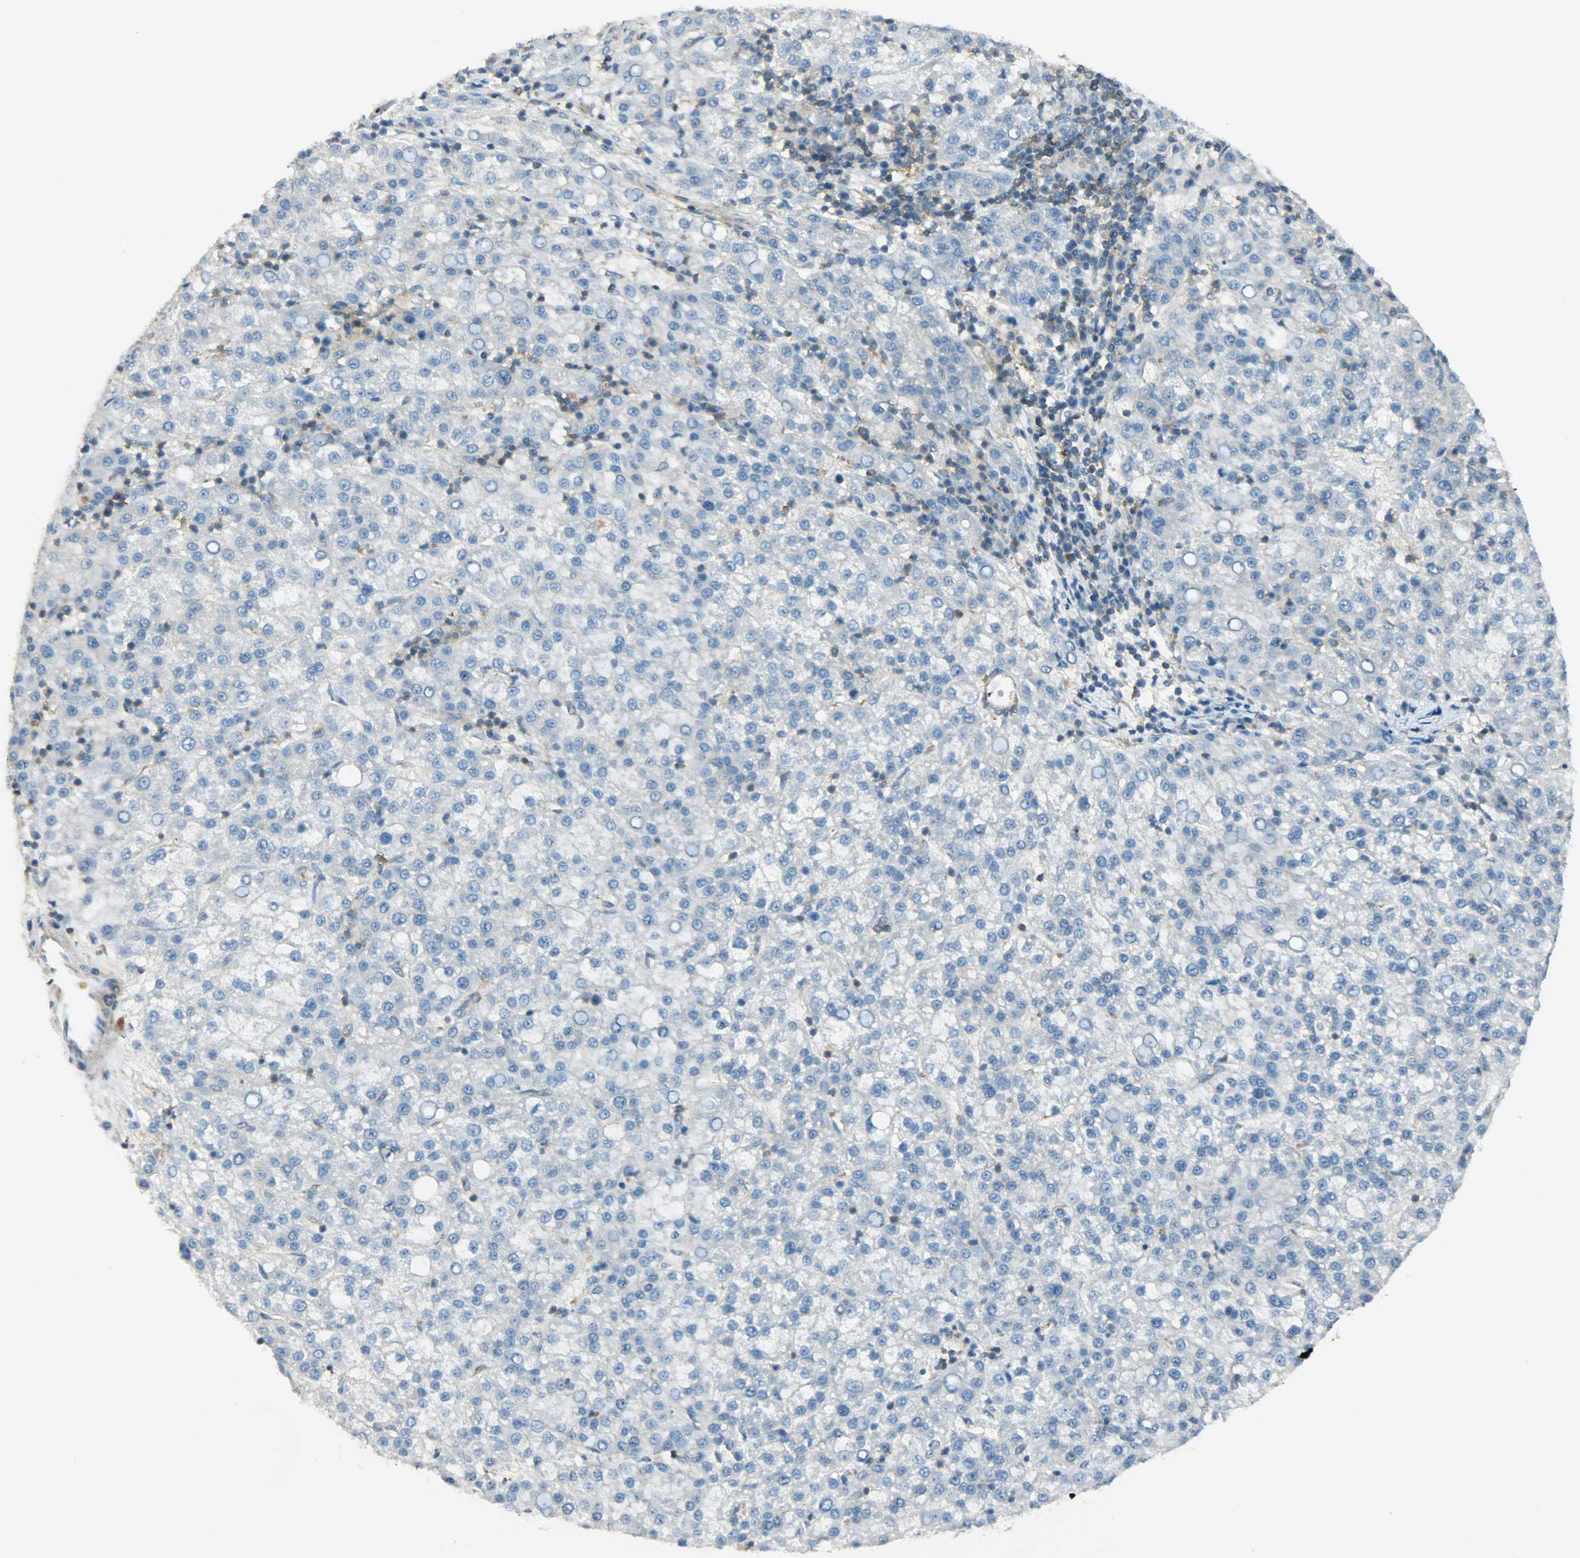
{"staining": {"intensity": "negative", "quantity": "none", "location": "none"}, "tissue": "liver cancer", "cell_type": "Tumor cells", "image_type": "cancer", "snomed": [{"axis": "morphology", "description": "Carcinoma, Hepatocellular, NOS"}, {"axis": "topography", "description": "Liver"}], "caption": "High magnification brightfield microscopy of hepatocellular carcinoma (liver) stained with DAB (brown) and counterstained with hematoxylin (blue): tumor cells show no significant positivity.", "gene": "TSC22D2", "patient": {"sex": "female", "age": 58}}